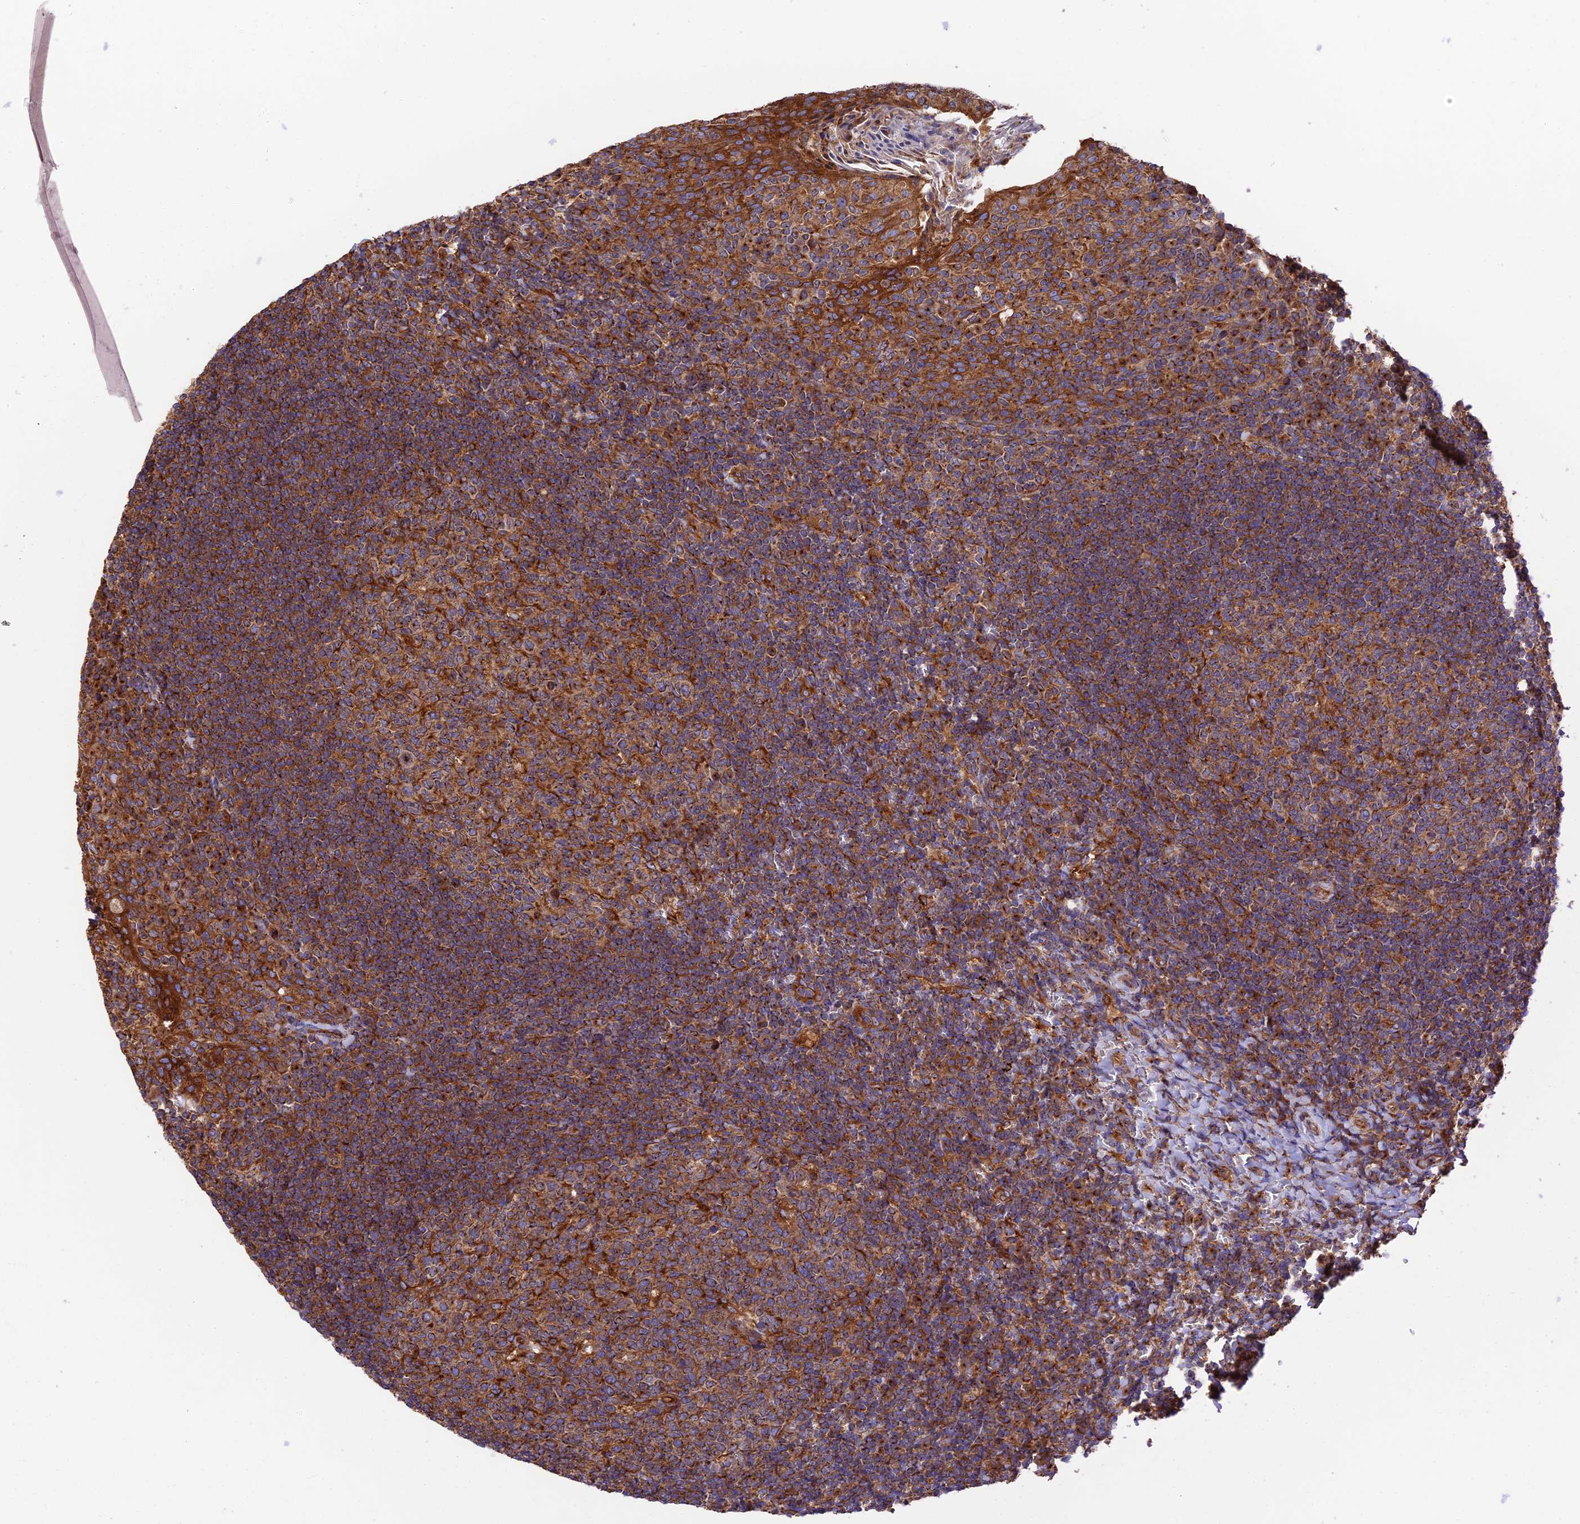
{"staining": {"intensity": "moderate", "quantity": "<25%", "location": "cytoplasmic/membranous"}, "tissue": "tonsil", "cell_type": "Germinal center cells", "image_type": "normal", "snomed": [{"axis": "morphology", "description": "Normal tissue, NOS"}, {"axis": "topography", "description": "Tonsil"}], "caption": "Immunohistochemistry (IHC) micrograph of benign tonsil: tonsil stained using immunohistochemistry (IHC) reveals low levels of moderate protein expression localized specifically in the cytoplasmic/membranous of germinal center cells, appearing as a cytoplasmic/membranous brown color.", "gene": "DCTN2", "patient": {"sex": "female", "age": 10}}